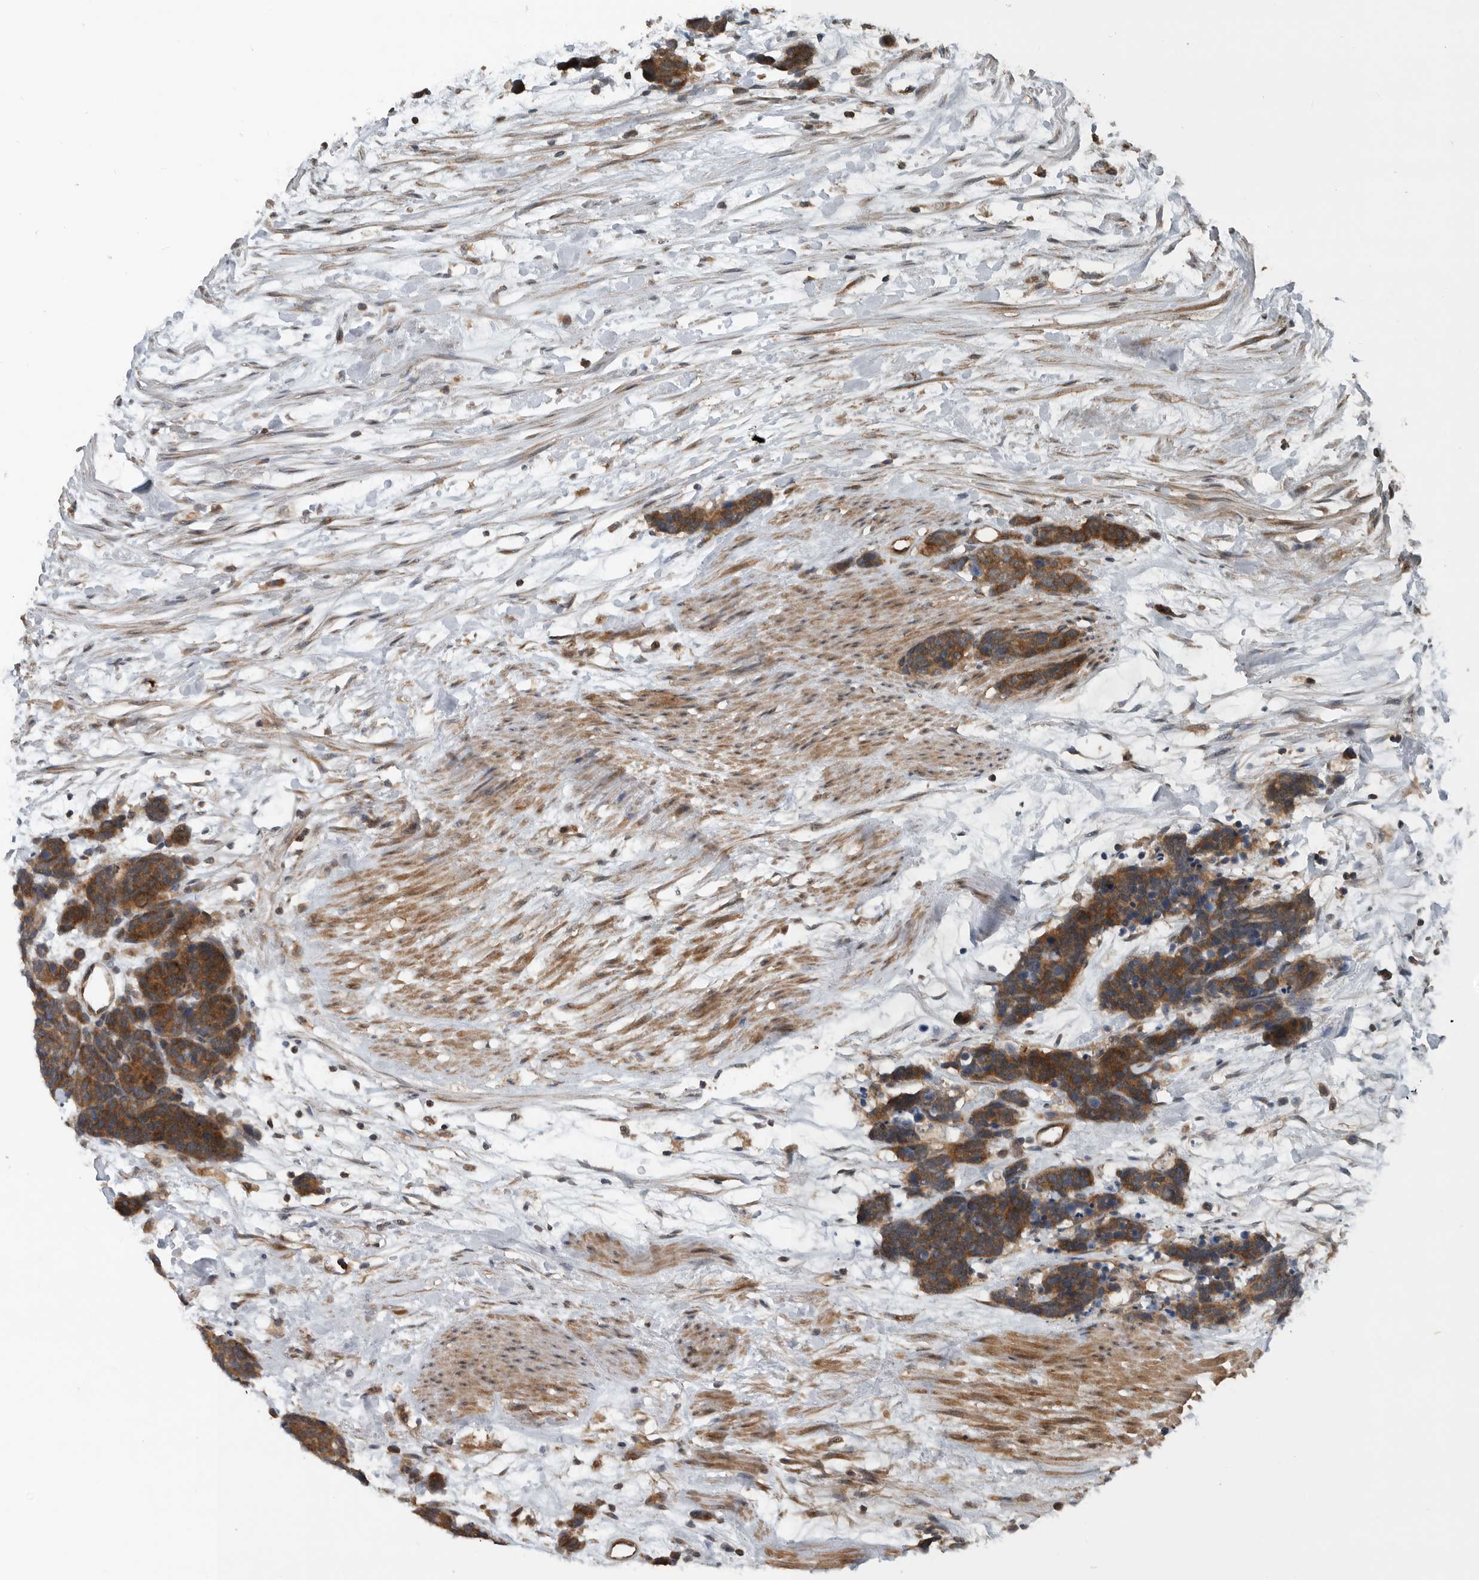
{"staining": {"intensity": "moderate", "quantity": ">75%", "location": "cytoplasmic/membranous"}, "tissue": "carcinoid", "cell_type": "Tumor cells", "image_type": "cancer", "snomed": [{"axis": "morphology", "description": "Carcinoma, NOS"}, {"axis": "morphology", "description": "Carcinoid, malignant, NOS"}, {"axis": "topography", "description": "Urinary bladder"}], "caption": "IHC image of neoplastic tissue: human malignant carcinoid stained using immunohistochemistry exhibits medium levels of moderate protein expression localized specifically in the cytoplasmic/membranous of tumor cells, appearing as a cytoplasmic/membranous brown color.", "gene": "AMFR", "patient": {"sex": "male", "age": 57}}